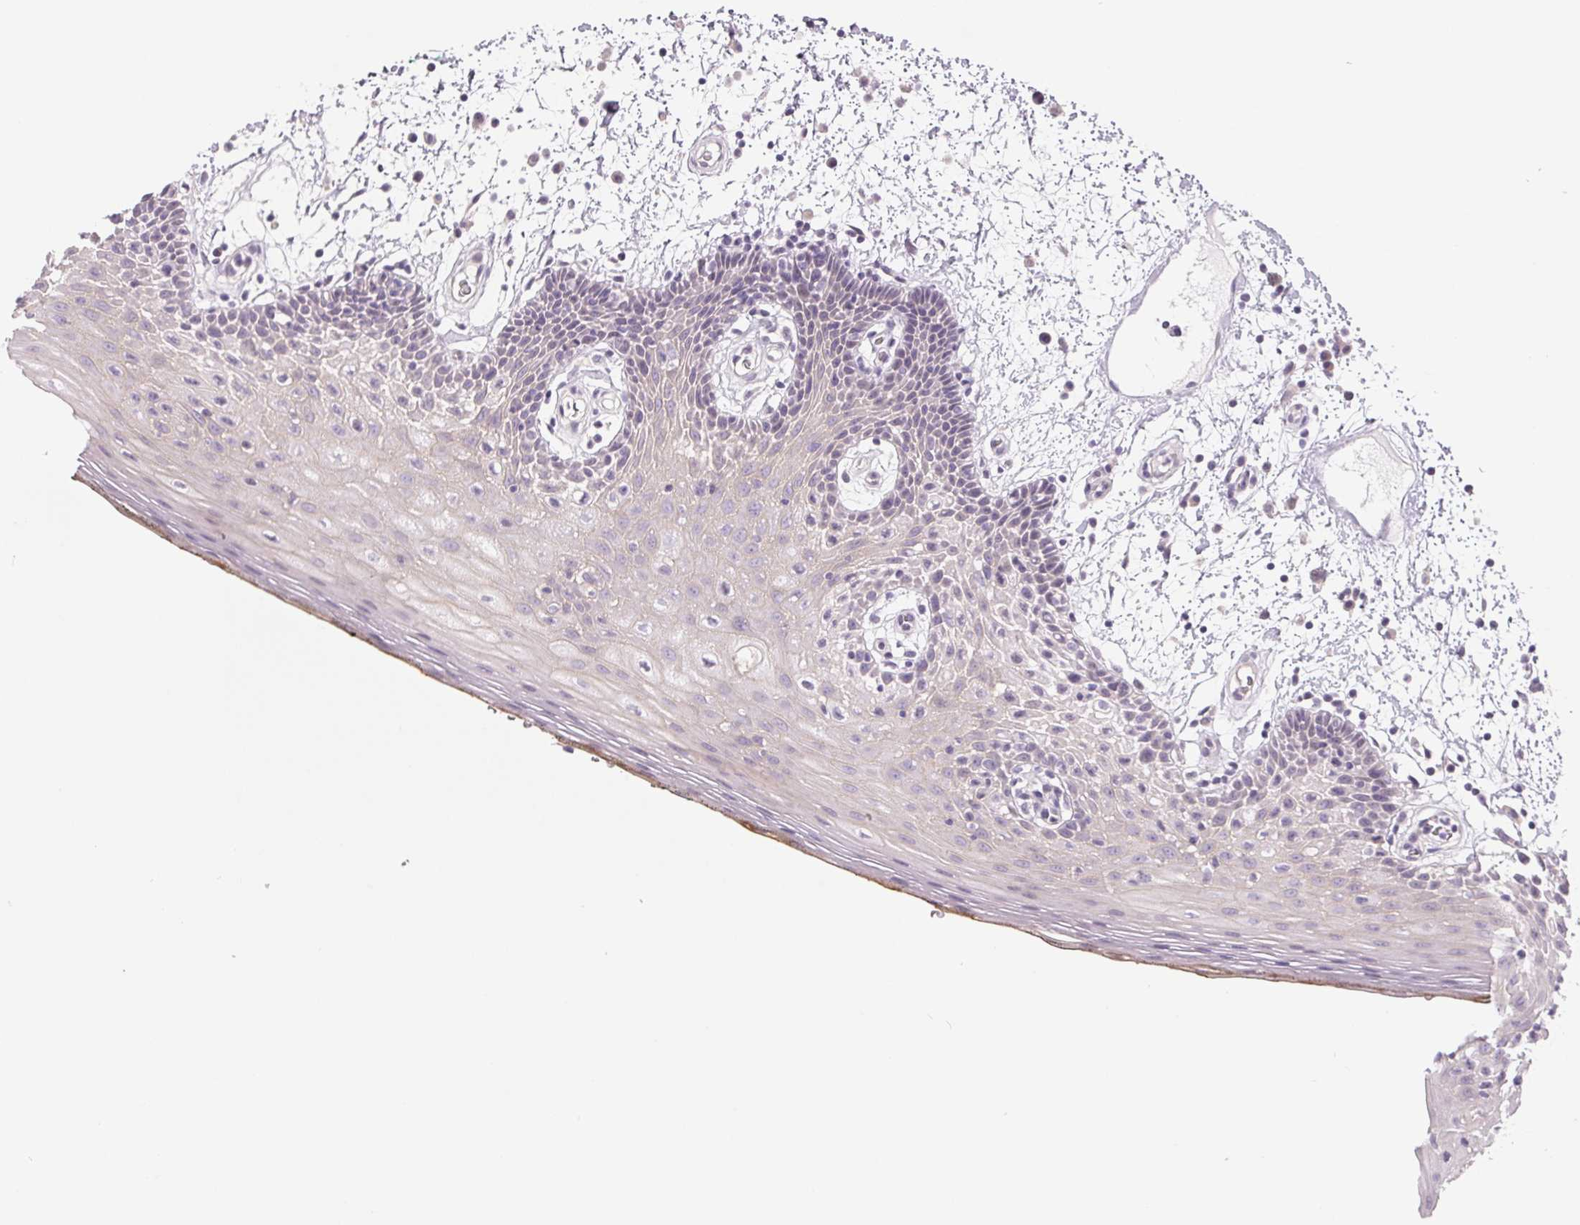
{"staining": {"intensity": "negative", "quantity": "none", "location": "none"}, "tissue": "oral mucosa", "cell_type": "Squamous epithelial cells", "image_type": "normal", "snomed": [{"axis": "morphology", "description": "Normal tissue, NOS"}, {"axis": "morphology", "description": "Squamous cell carcinoma, NOS"}, {"axis": "topography", "description": "Oral tissue"}, {"axis": "topography", "description": "Head-Neck"}], "caption": "This is a photomicrograph of immunohistochemistry staining of unremarkable oral mucosa, which shows no staining in squamous epithelial cells.", "gene": "CCDC168", "patient": {"sex": "male", "age": 52}}